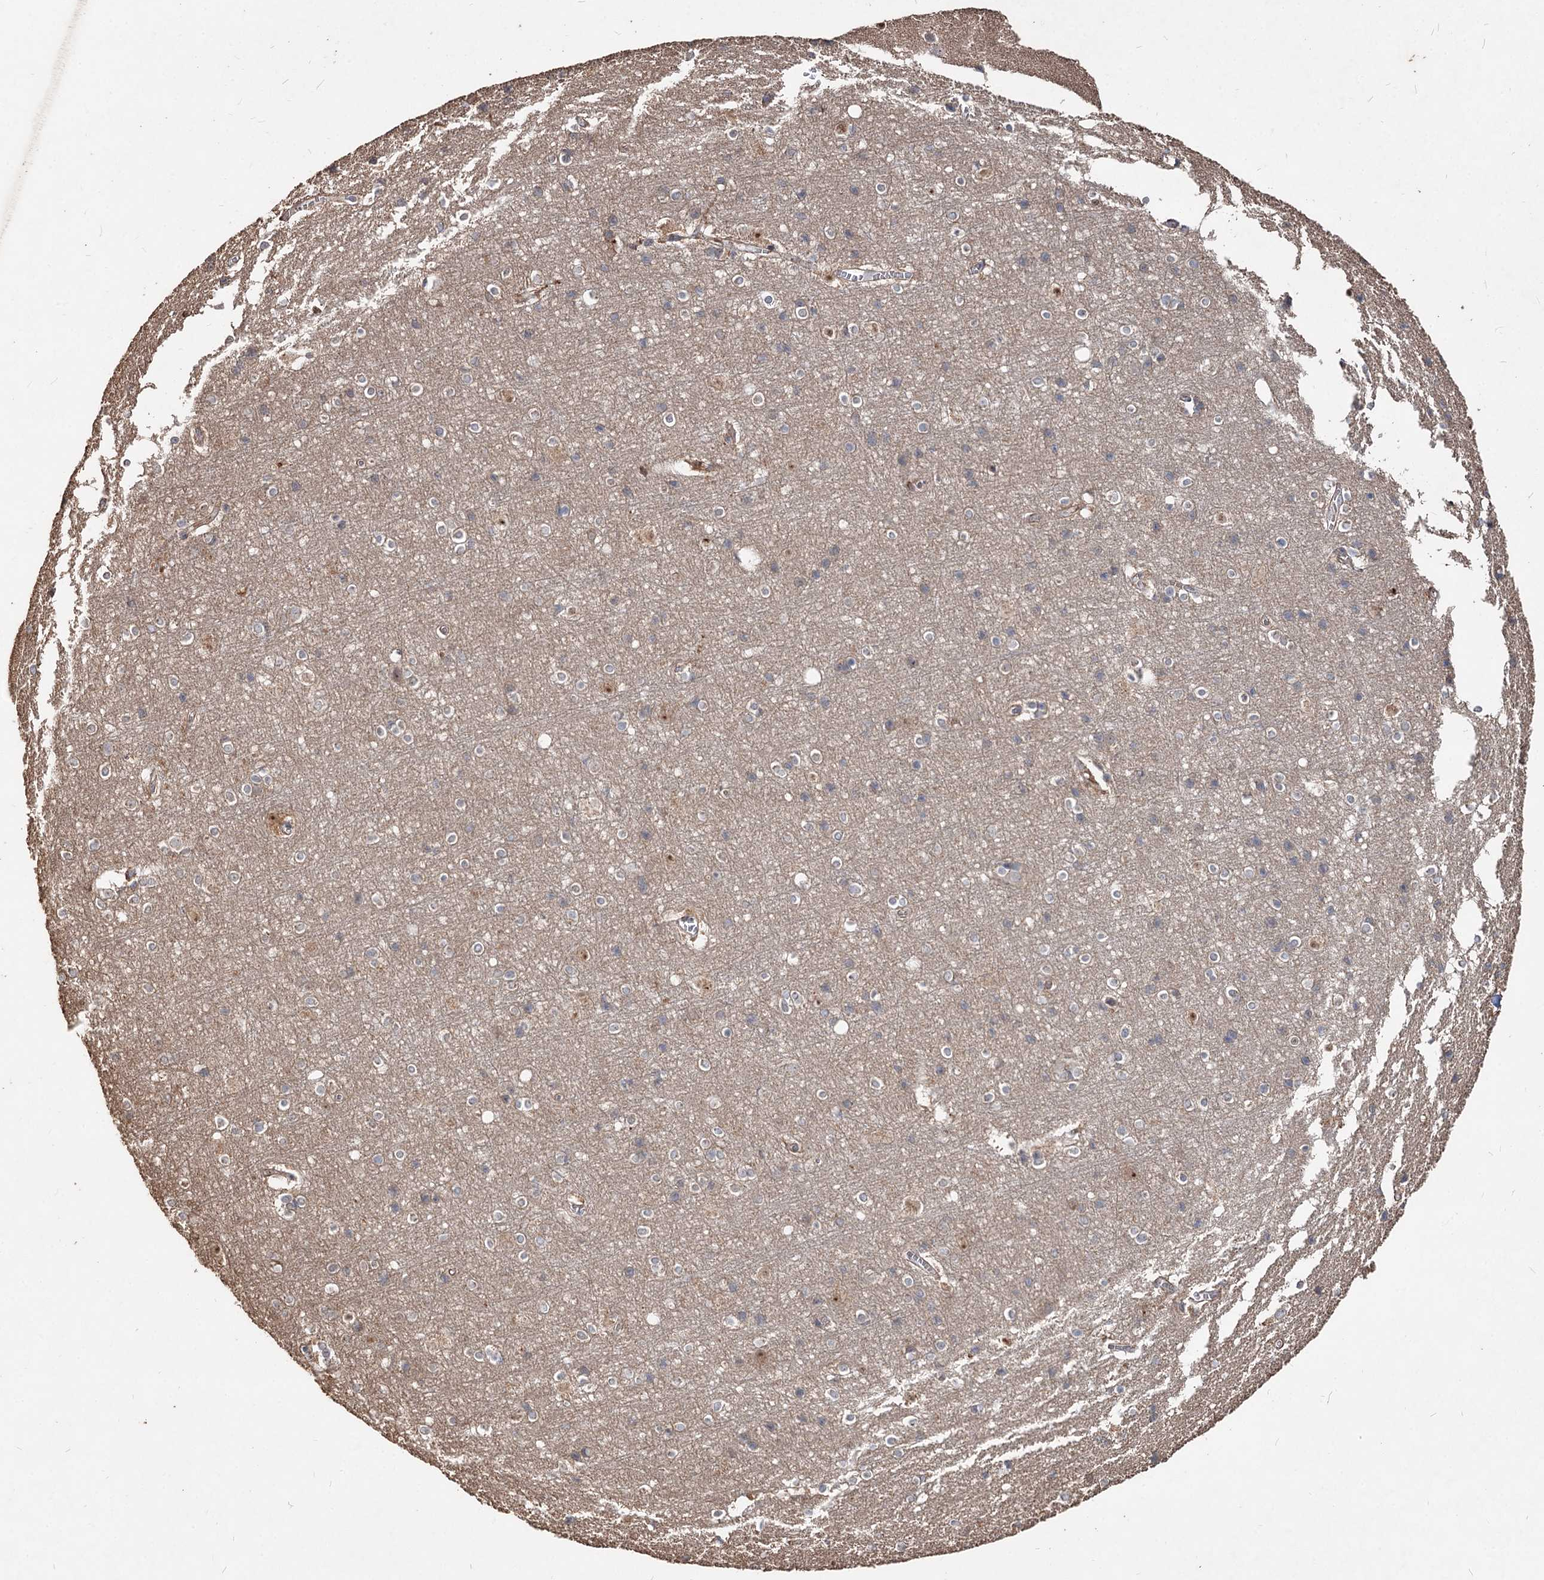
{"staining": {"intensity": "weak", "quantity": "25%-75%", "location": "cytoplasmic/membranous"}, "tissue": "cerebral cortex", "cell_type": "Endothelial cells", "image_type": "normal", "snomed": [{"axis": "morphology", "description": "Normal tissue, NOS"}, {"axis": "topography", "description": "Cerebral cortex"}], "caption": "Cerebral cortex stained with DAB (3,3'-diaminobenzidine) immunohistochemistry (IHC) displays low levels of weak cytoplasmic/membranous positivity in approximately 25%-75% of endothelial cells.", "gene": "SPART", "patient": {"sex": "male", "age": 54}}